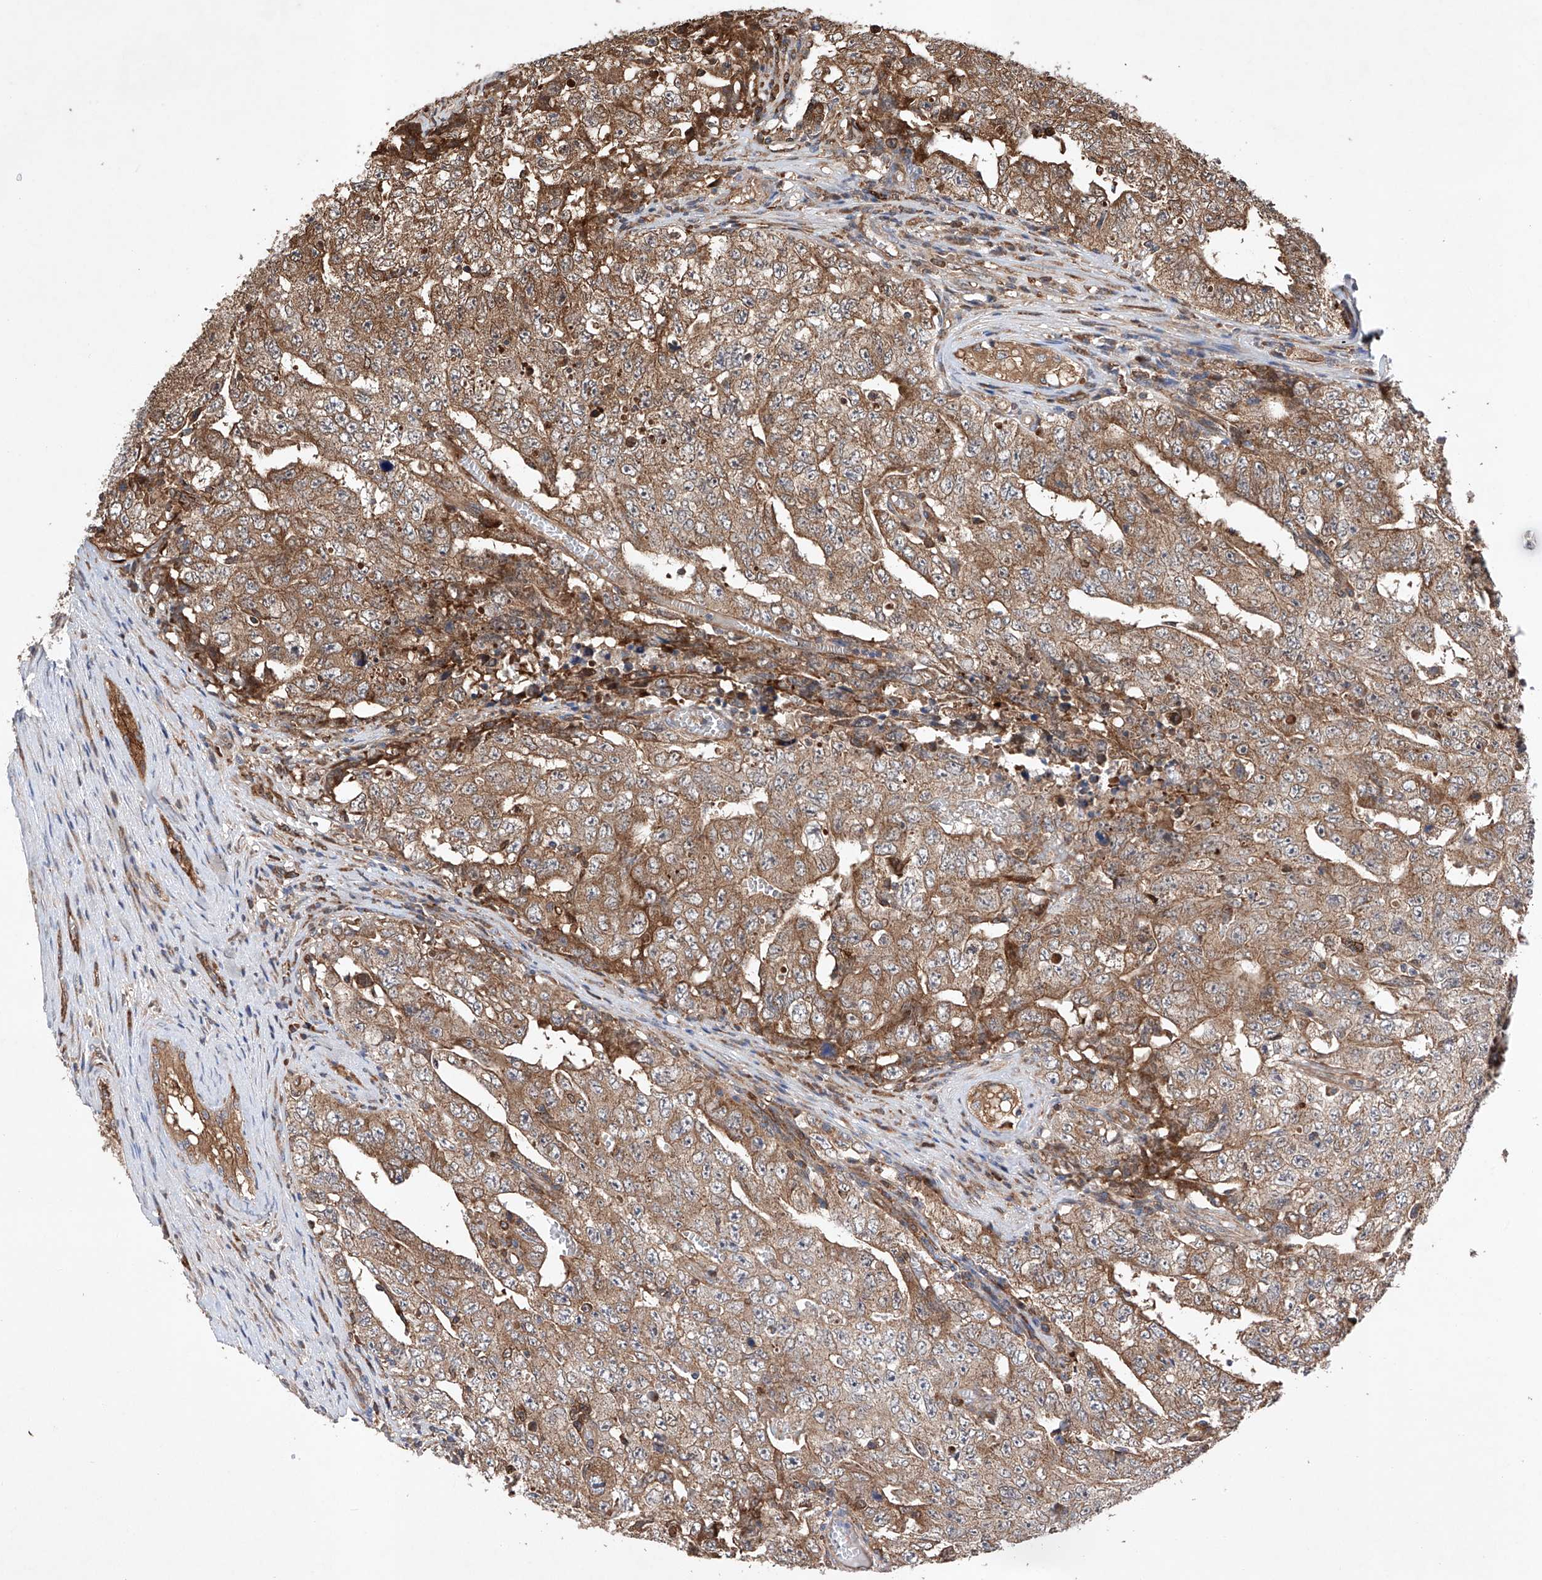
{"staining": {"intensity": "moderate", "quantity": ">75%", "location": "cytoplasmic/membranous"}, "tissue": "testis cancer", "cell_type": "Tumor cells", "image_type": "cancer", "snomed": [{"axis": "morphology", "description": "Carcinoma, Embryonal, NOS"}, {"axis": "topography", "description": "Testis"}], "caption": "An image of testis cancer stained for a protein shows moderate cytoplasmic/membranous brown staining in tumor cells.", "gene": "TIMM23", "patient": {"sex": "male", "age": 26}}